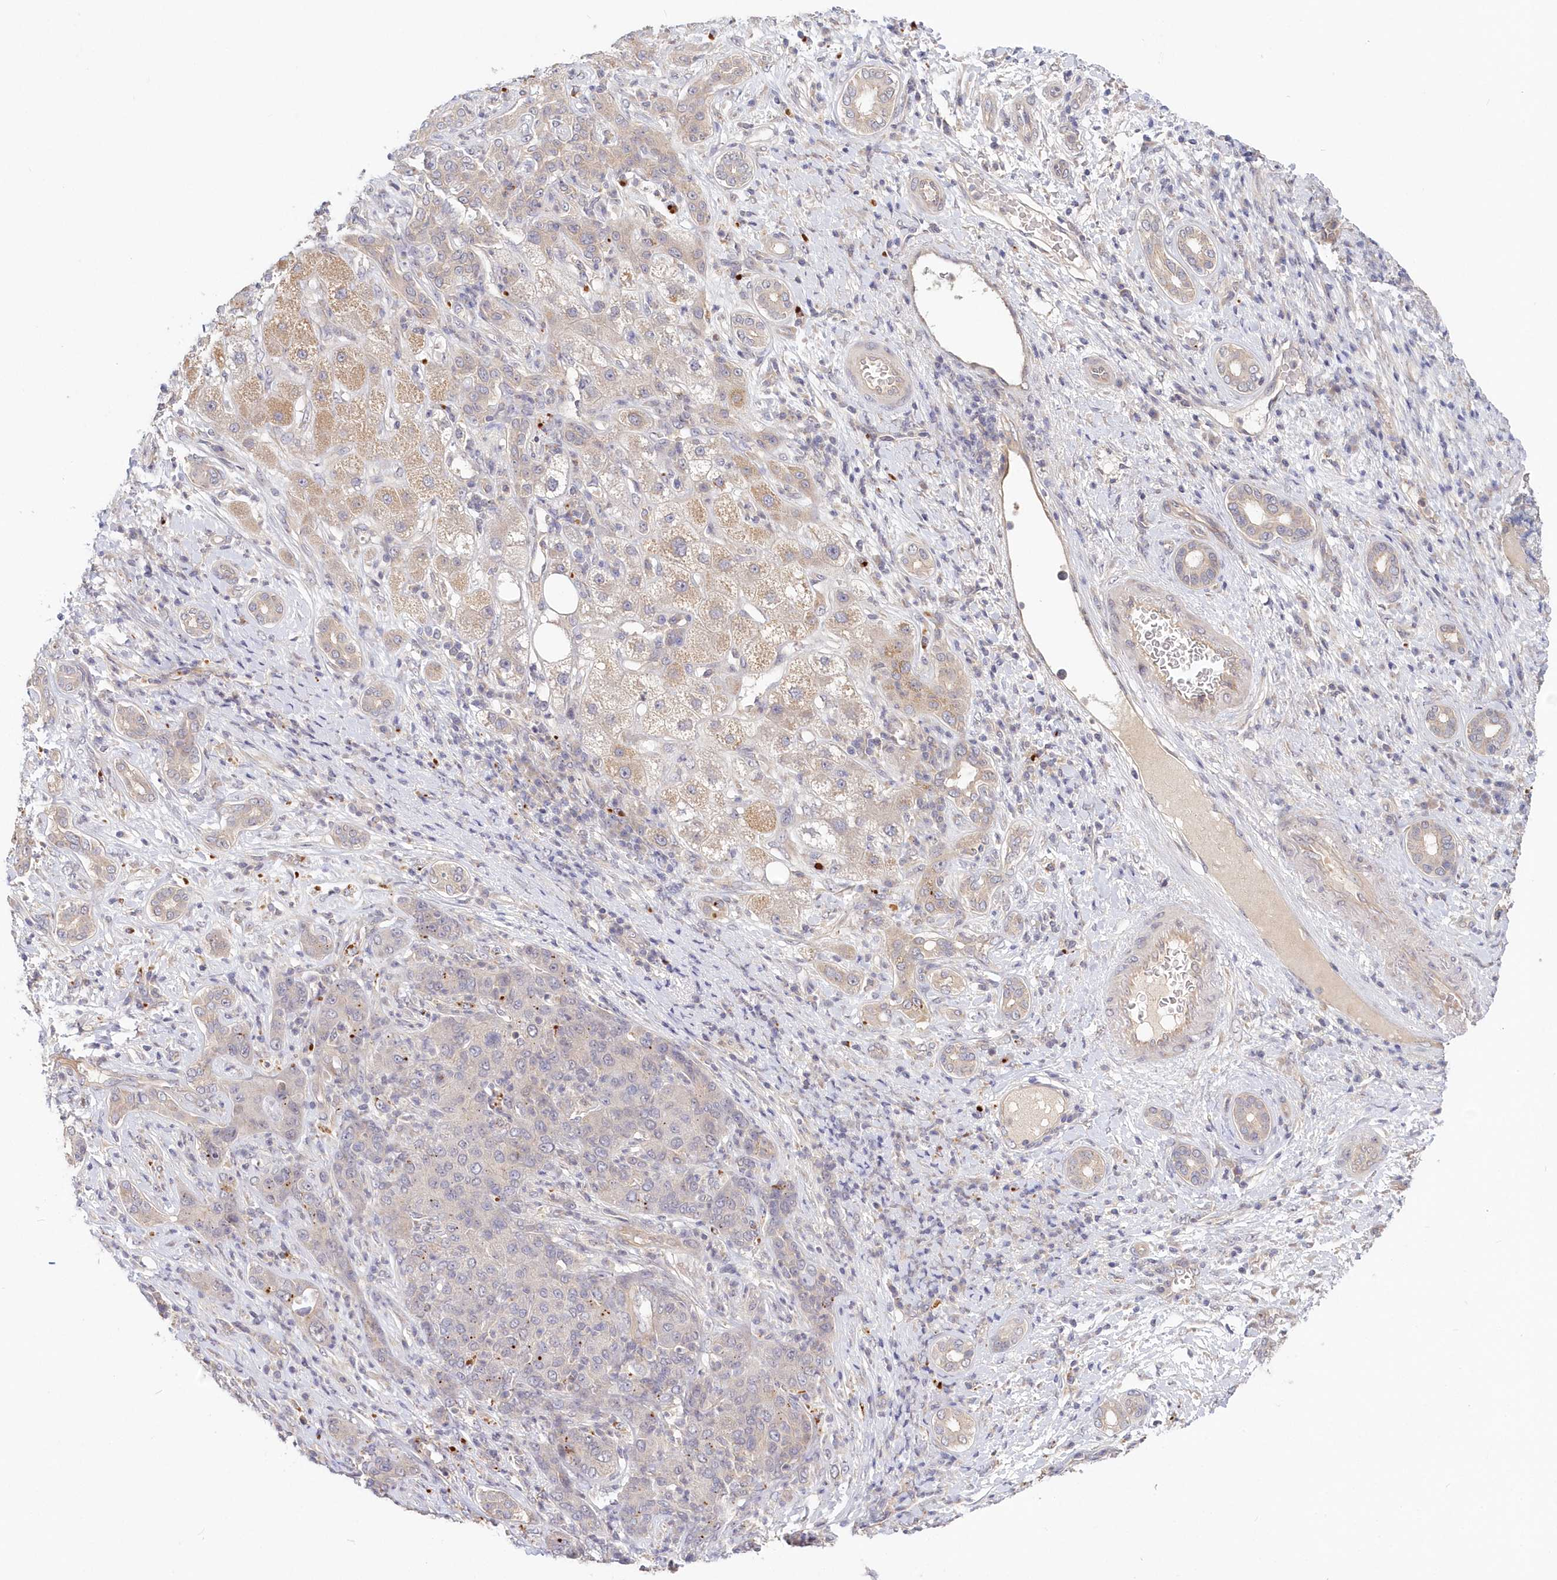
{"staining": {"intensity": "negative", "quantity": "none", "location": "none"}, "tissue": "liver cancer", "cell_type": "Tumor cells", "image_type": "cancer", "snomed": [{"axis": "morphology", "description": "Carcinoma, Hepatocellular, NOS"}, {"axis": "topography", "description": "Liver"}], "caption": "Tumor cells are negative for protein expression in human liver cancer (hepatocellular carcinoma).", "gene": "KATNA1", "patient": {"sex": "male", "age": 65}}